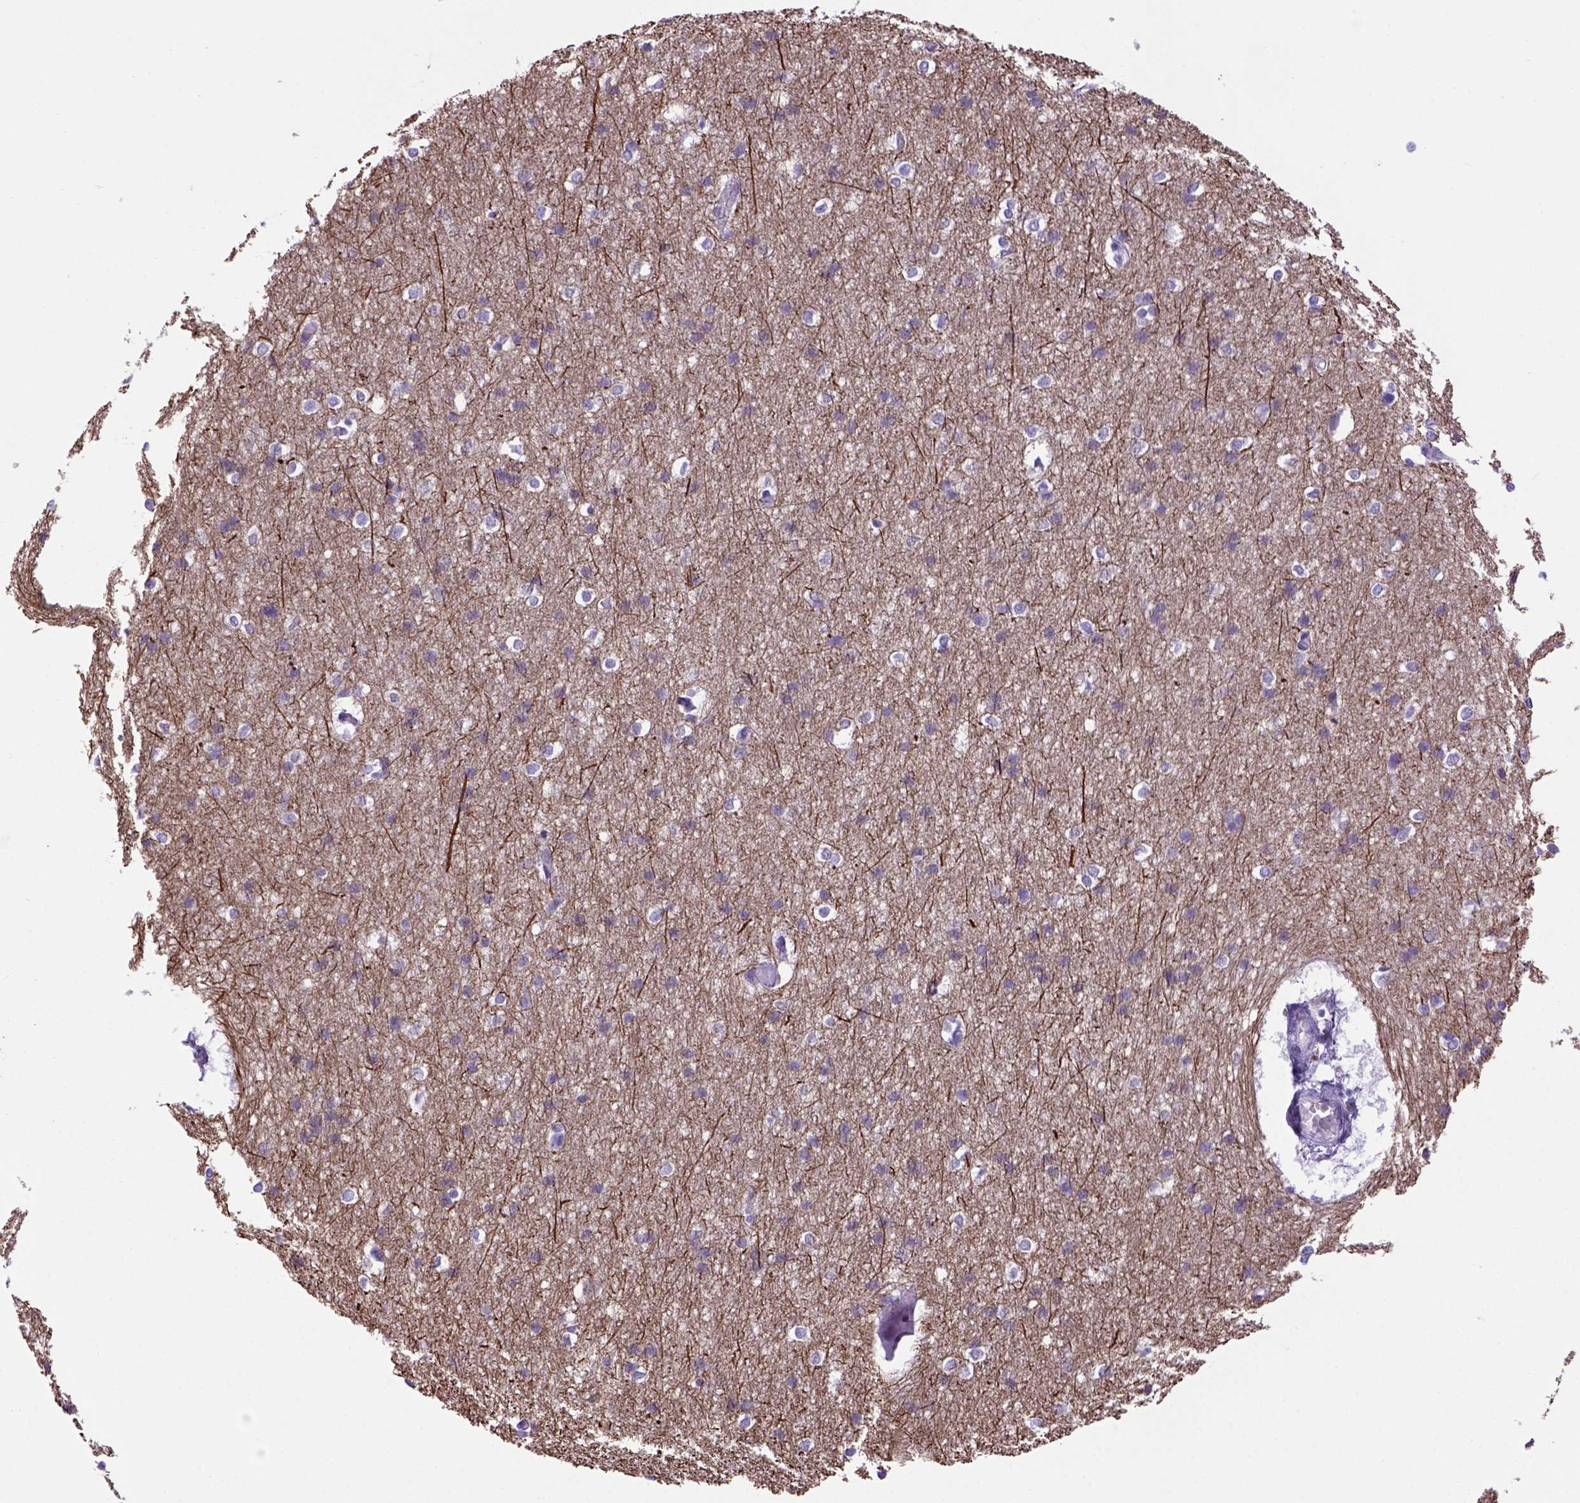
{"staining": {"intensity": "negative", "quantity": "none", "location": "none"}, "tissue": "cerebral cortex", "cell_type": "Endothelial cells", "image_type": "normal", "snomed": [{"axis": "morphology", "description": "Normal tissue, NOS"}, {"axis": "topography", "description": "Cerebral cortex"}], "caption": "Immunohistochemistry (IHC) micrograph of normal human cerebral cortex stained for a protein (brown), which exhibits no staining in endothelial cells.", "gene": "ADAM12", "patient": {"sex": "male", "age": 37}}